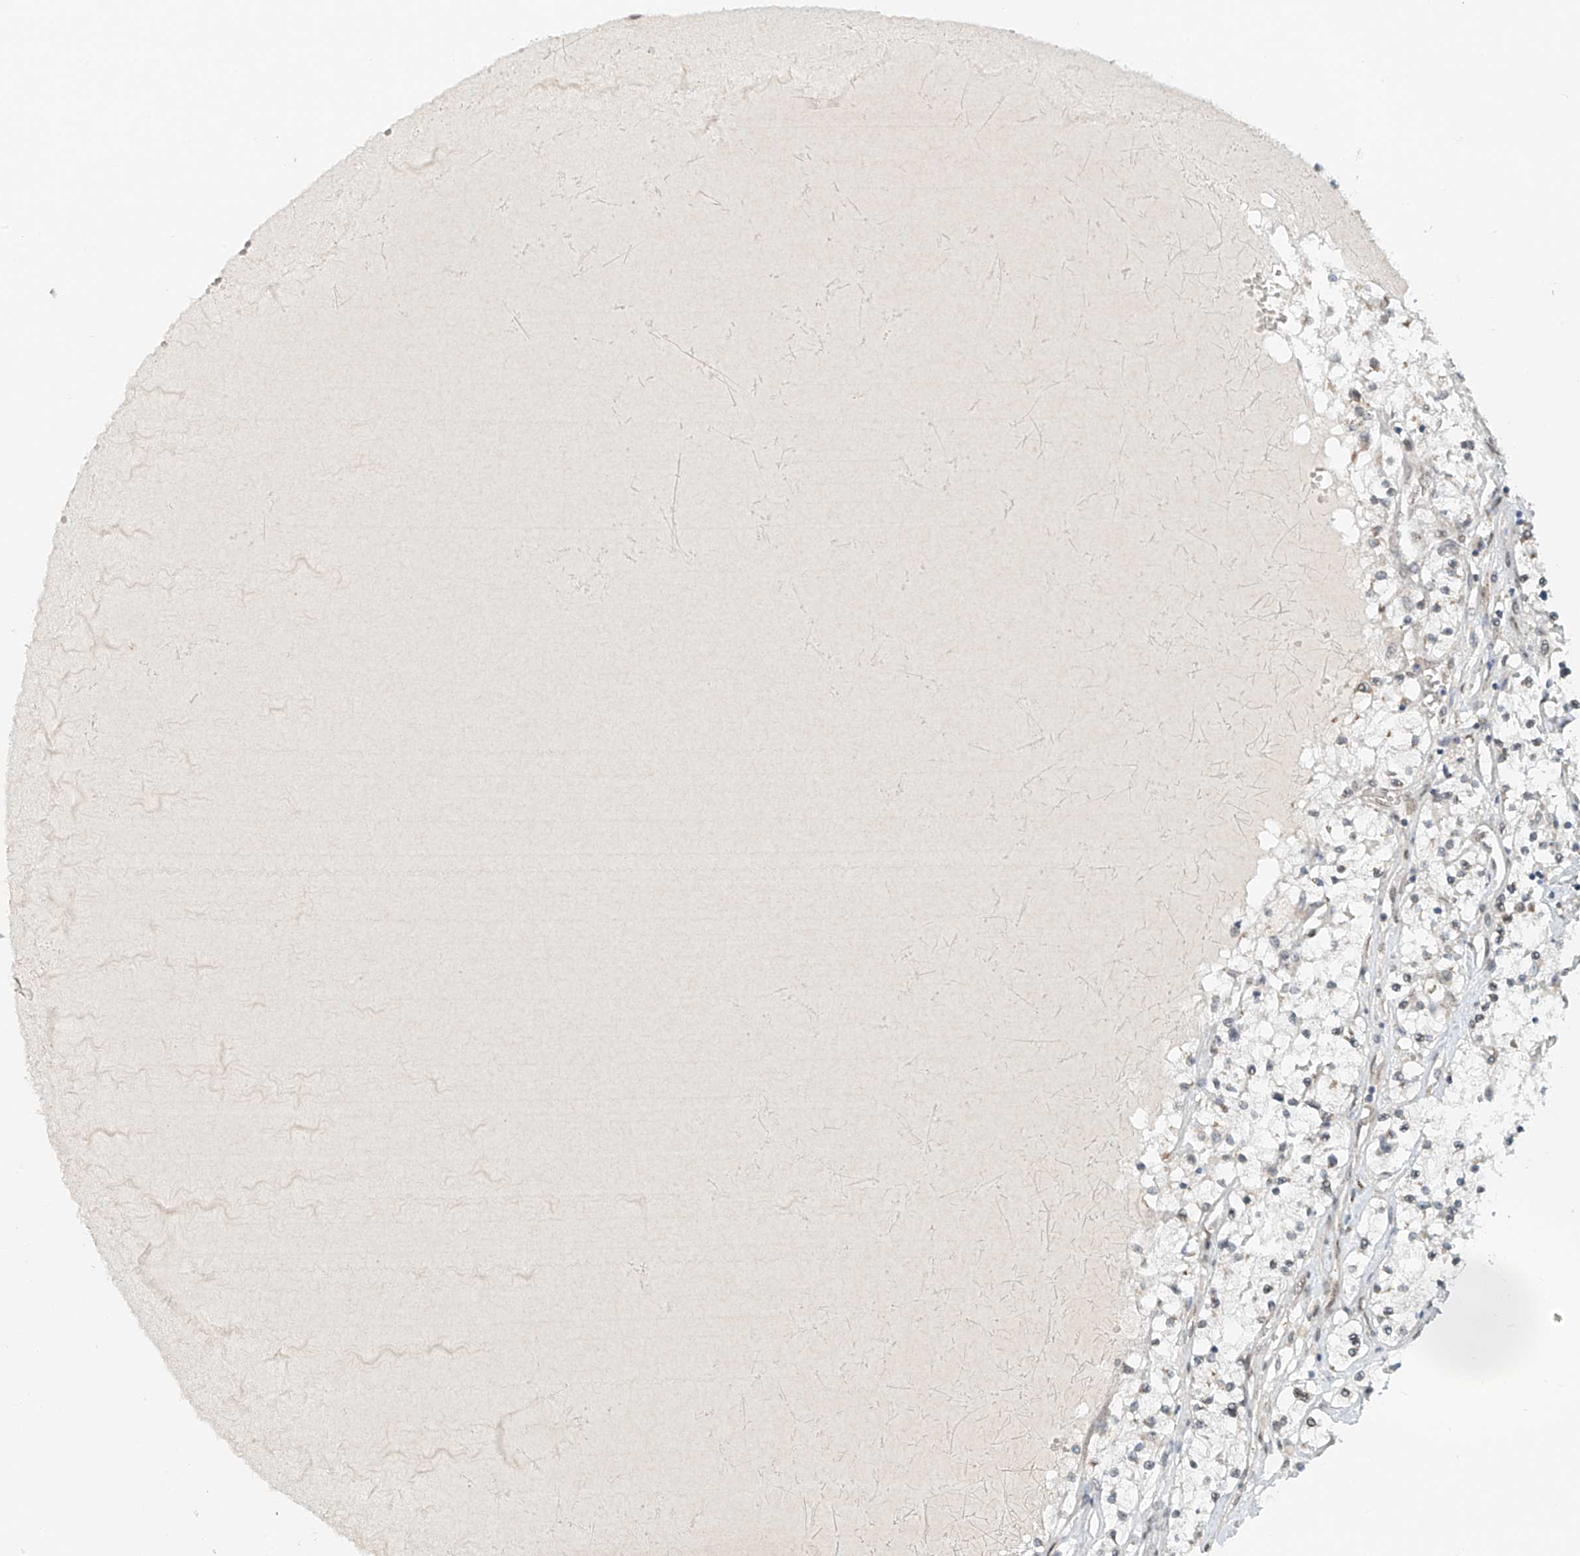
{"staining": {"intensity": "negative", "quantity": "none", "location": "none"}, "tissue": "renal cancer", "cell_type": "Tumor cells", "image_type": "cancer", "snomed": [{"axis": "morphology", "description": "Normal tissue, NOS"}, {"axis": "morphology", "description": "Adenocarcinoma, NOS"}, {"axis": "topography", "description": "Kidney"}], "caption": "Adenocarcinoma (renal) was stained to show a protein in brown. There is no significant staining in tumor cells. Brightfield microscopy of IHC stained with DAB (brown) and hematoxylin (blue), captured at high magnification.", "gene": "STARD9", "patient": {"sex": "male", "age": 68}}